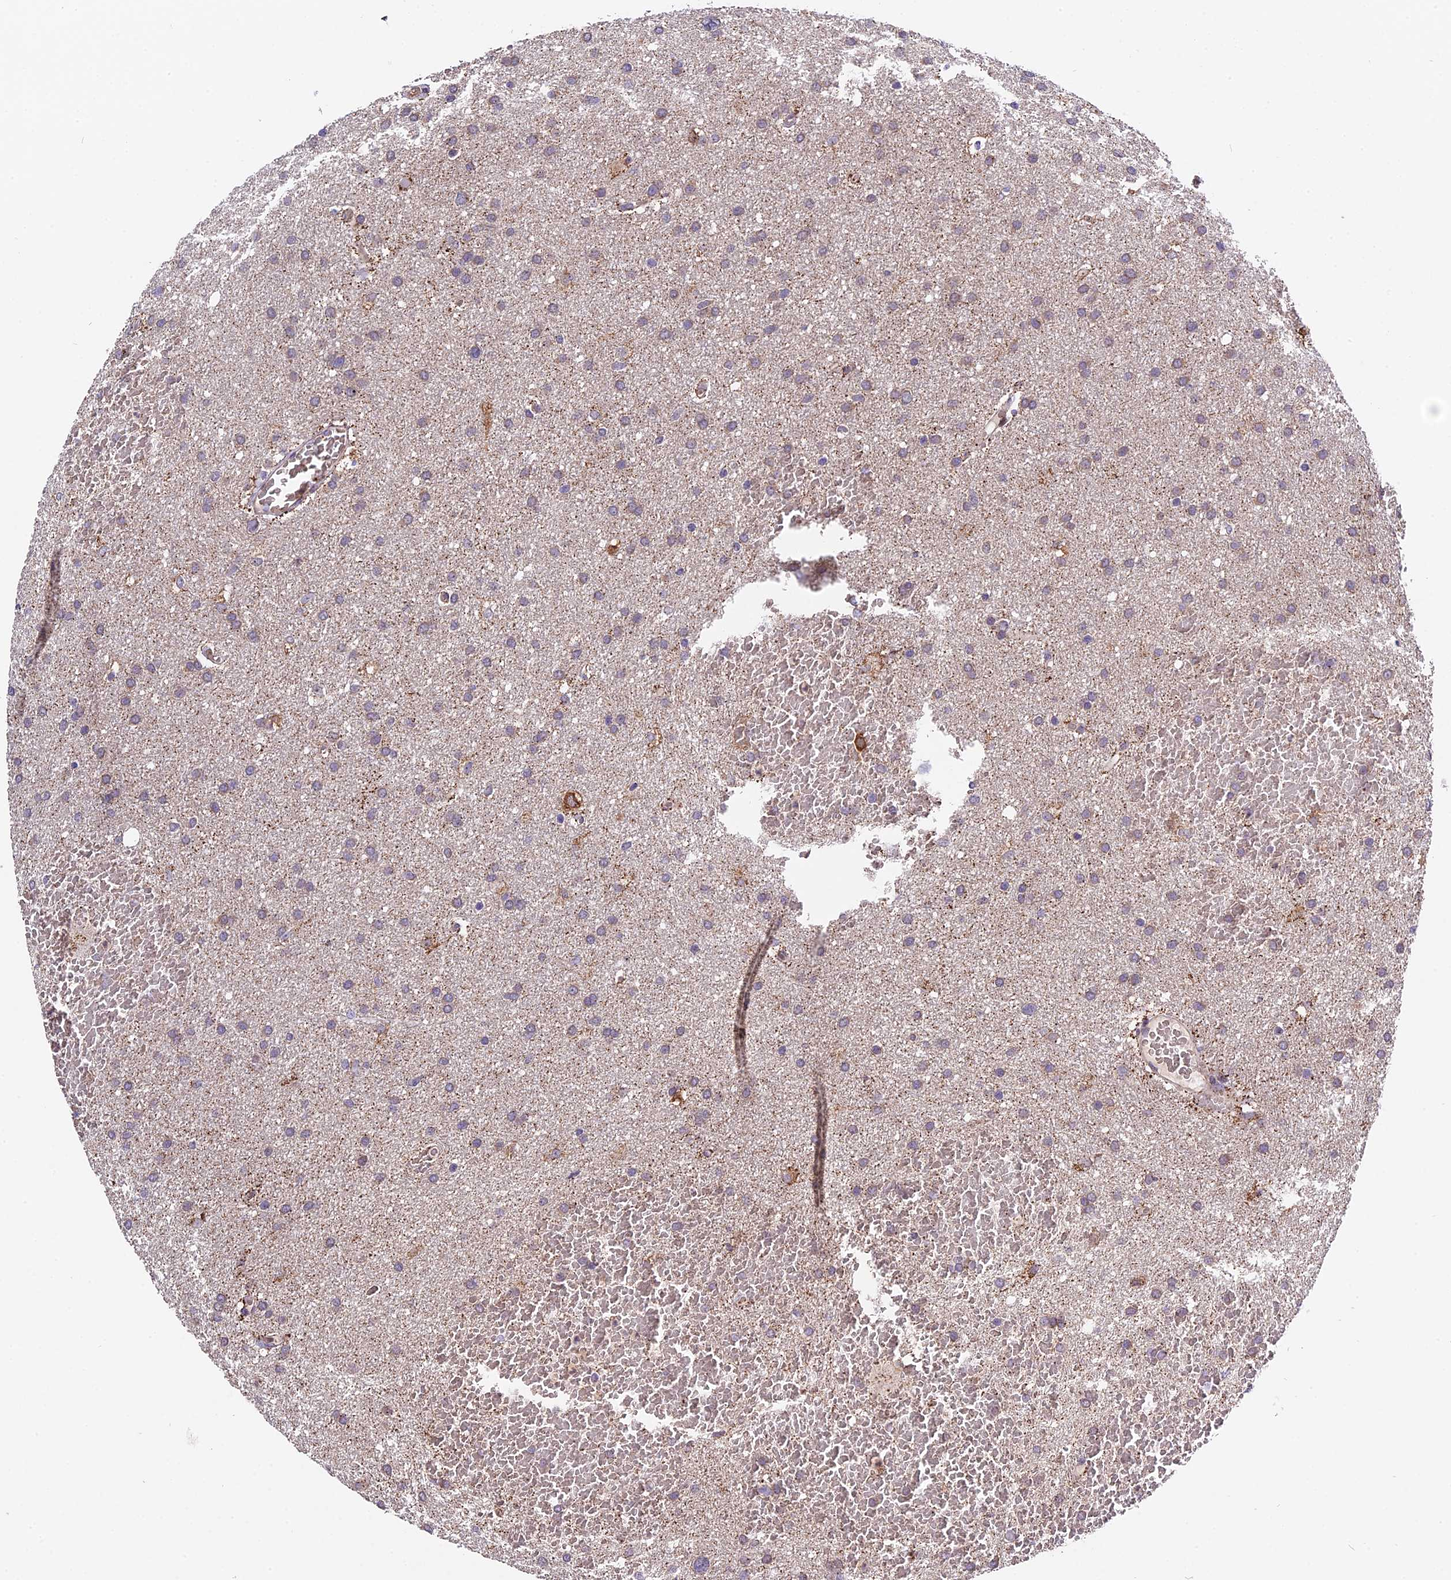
{"staining": {"intensity": "weak", "quantity": "25%-75%", "location": "cytoplasmic/membranous"}, "tissue": "glioma", "cell_type": "Tumor cells", "image_type": "cancer", "snomed": [{"axis": "morphology", "description": "Glioma, malignant, High grade"}, {"axis": "topography", "description": "Cerebral cortex"}], "caption": "High-power microscopy captured an IHC photomicrograph of glioma, revealing weak cytoplasmic/membranous staining in approximately 25%-75% of tumor cells.", "gene": "TRMT1", "patient": {"sex": "female", "age": 36}}